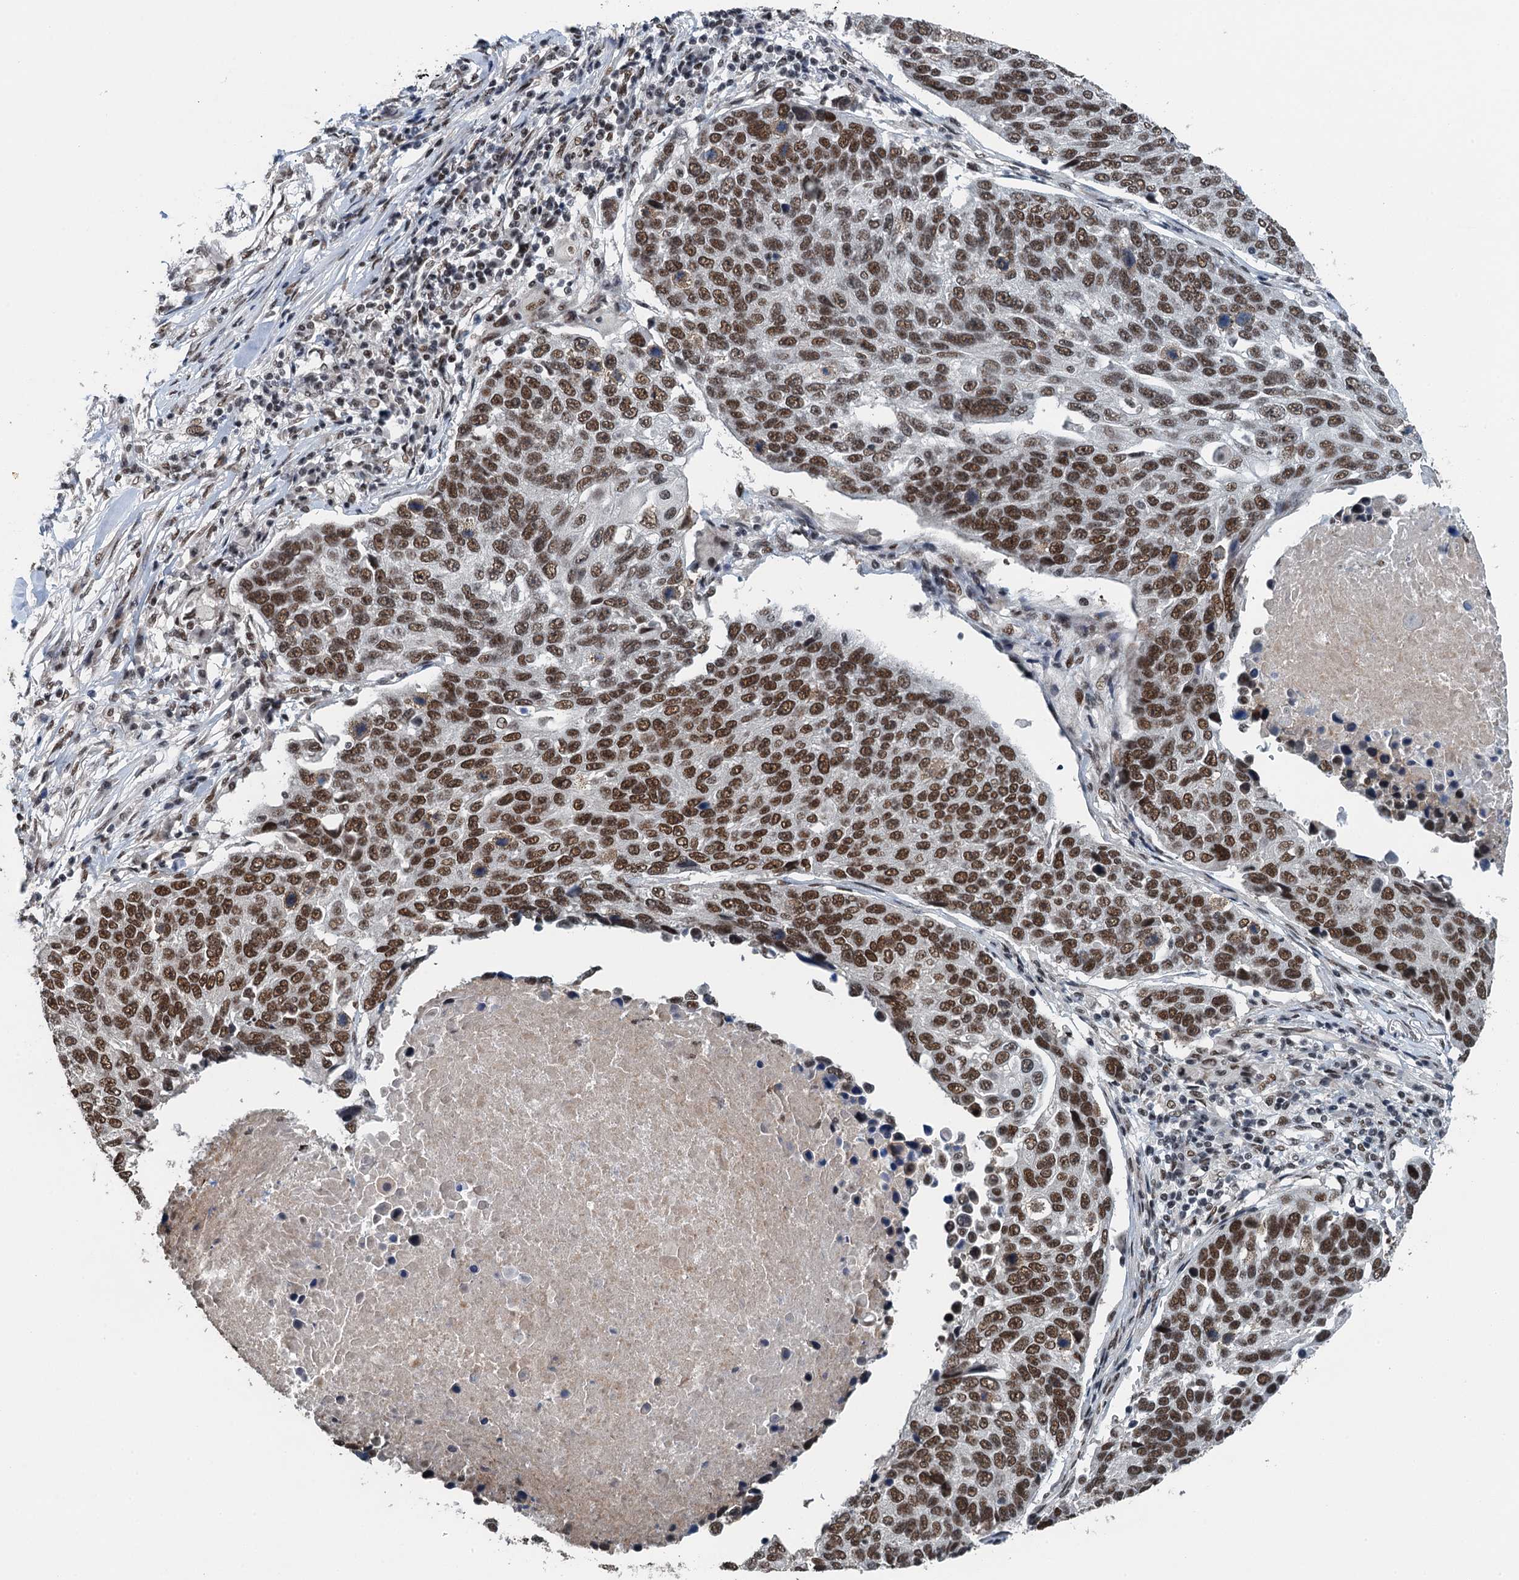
{"staining": {"intensity": "strong", "quantity": ">75%", "location": "nuclear"}, "tissue": "lung cancer", "cell_type": "Tumor cells", "image_type": "cancer", "snomed": [{"axis": "morphology", "description": "Squamous cell carcinoma, NOS"}, {"axis": "topography", "description": "Lung"}], "caption": "Immunohistochemical staining of lung cancer (squamous cell carcinoma) demonstrates strong nuclear protein staining in approximately >75% of tumor cells. Nuclei are stained in blue.", "gene": "MTA3", "patient": {"sex": "male", "age": 66}}